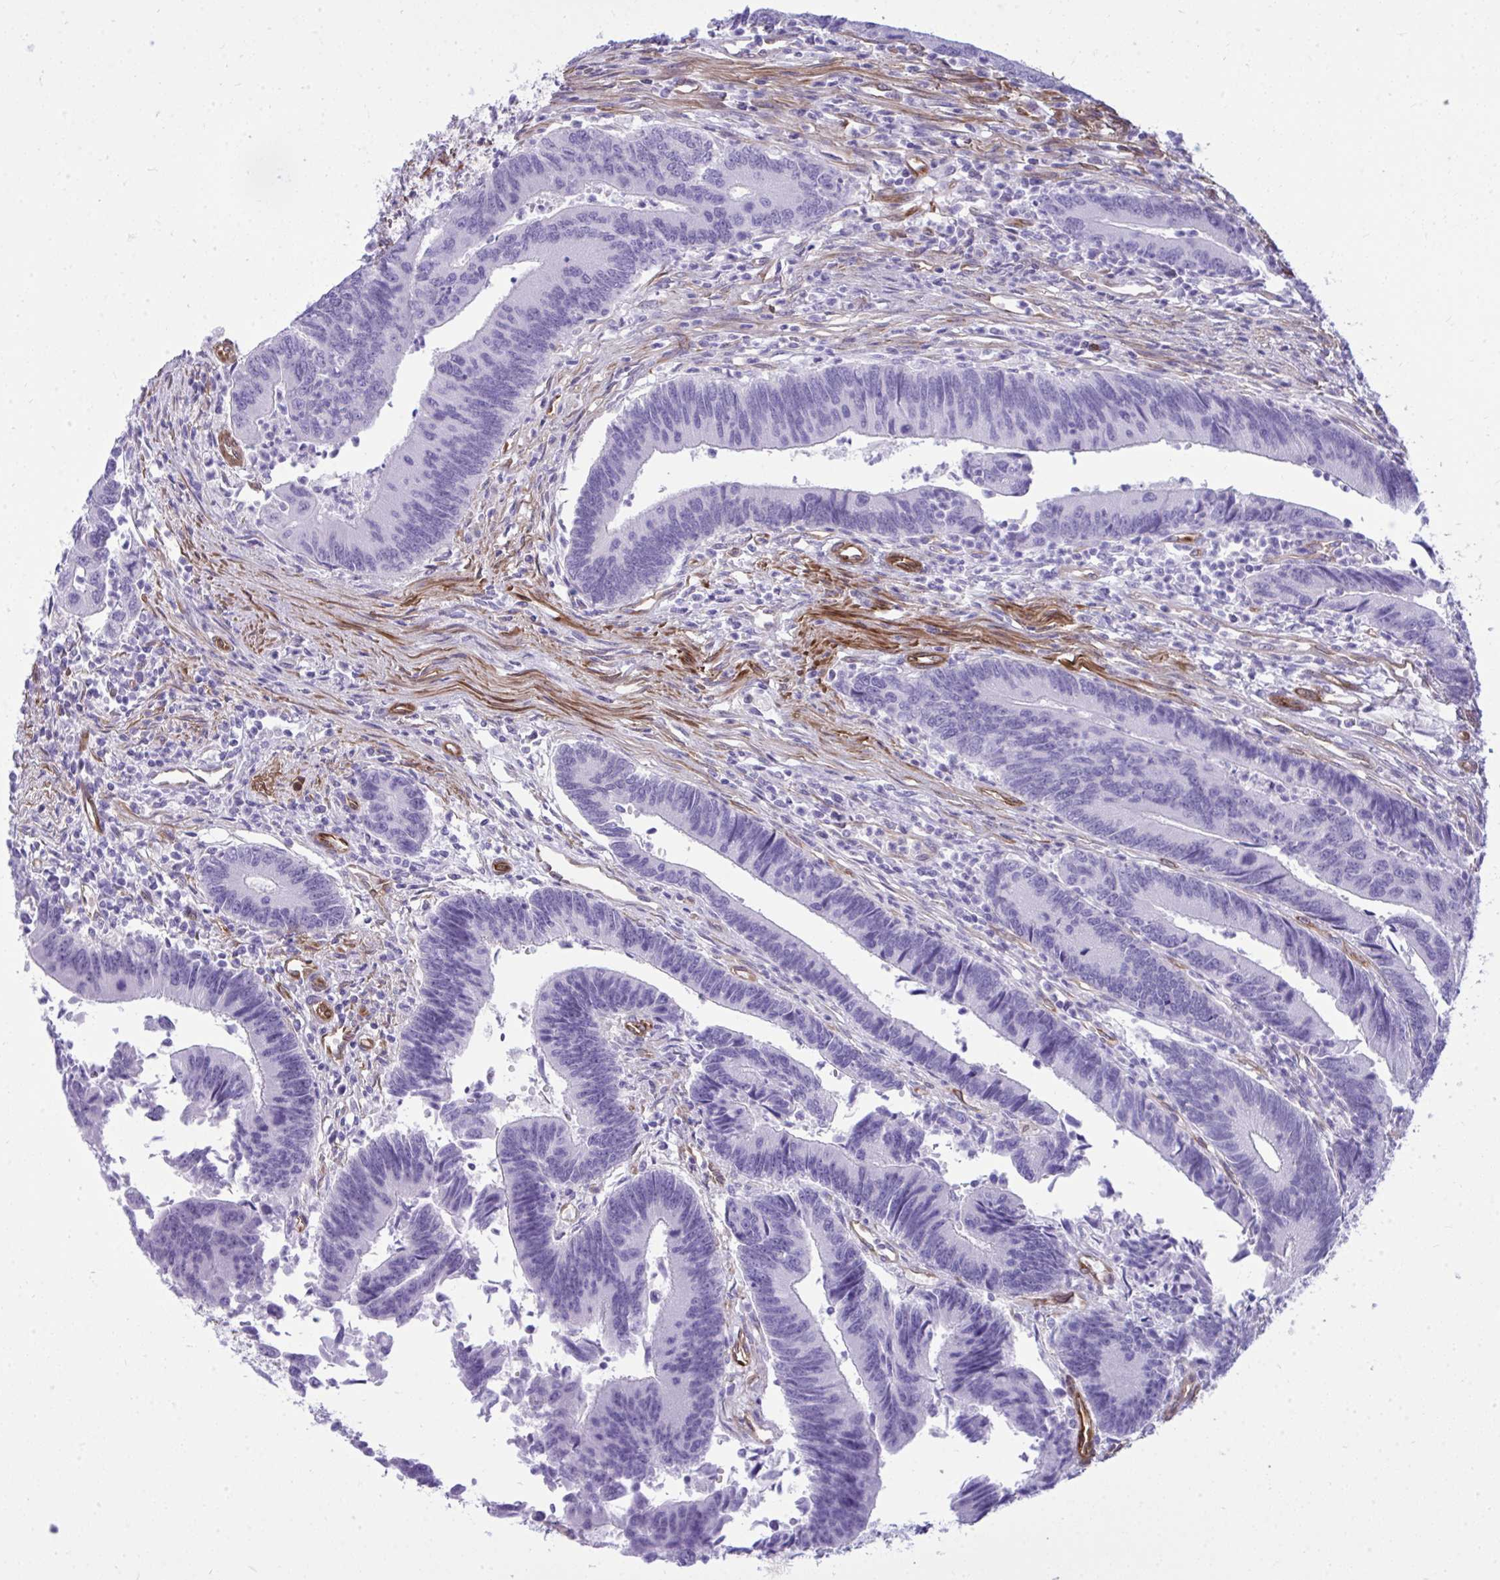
{"staining": {"intensity": "negative", "quantity": "none", "location": "none"}, "tissue": "colorectal cancer", "cell_type": "Tumor cells", "image_type": "cancer", "snomed": [{"axis": "morphology", "description": "Adenocarcinoma, NOS"}, {"axis": "topography", "description": "Colon"}], "caption": "This histopathology image is of colorectal adenocarcinoma stained with IHC to label a protein in brown with the nuclei are counter-stained blue. There is no expression in tumor cells.", "gene": "LIMS2", "patient": {"sex": "female", "age": 67}}